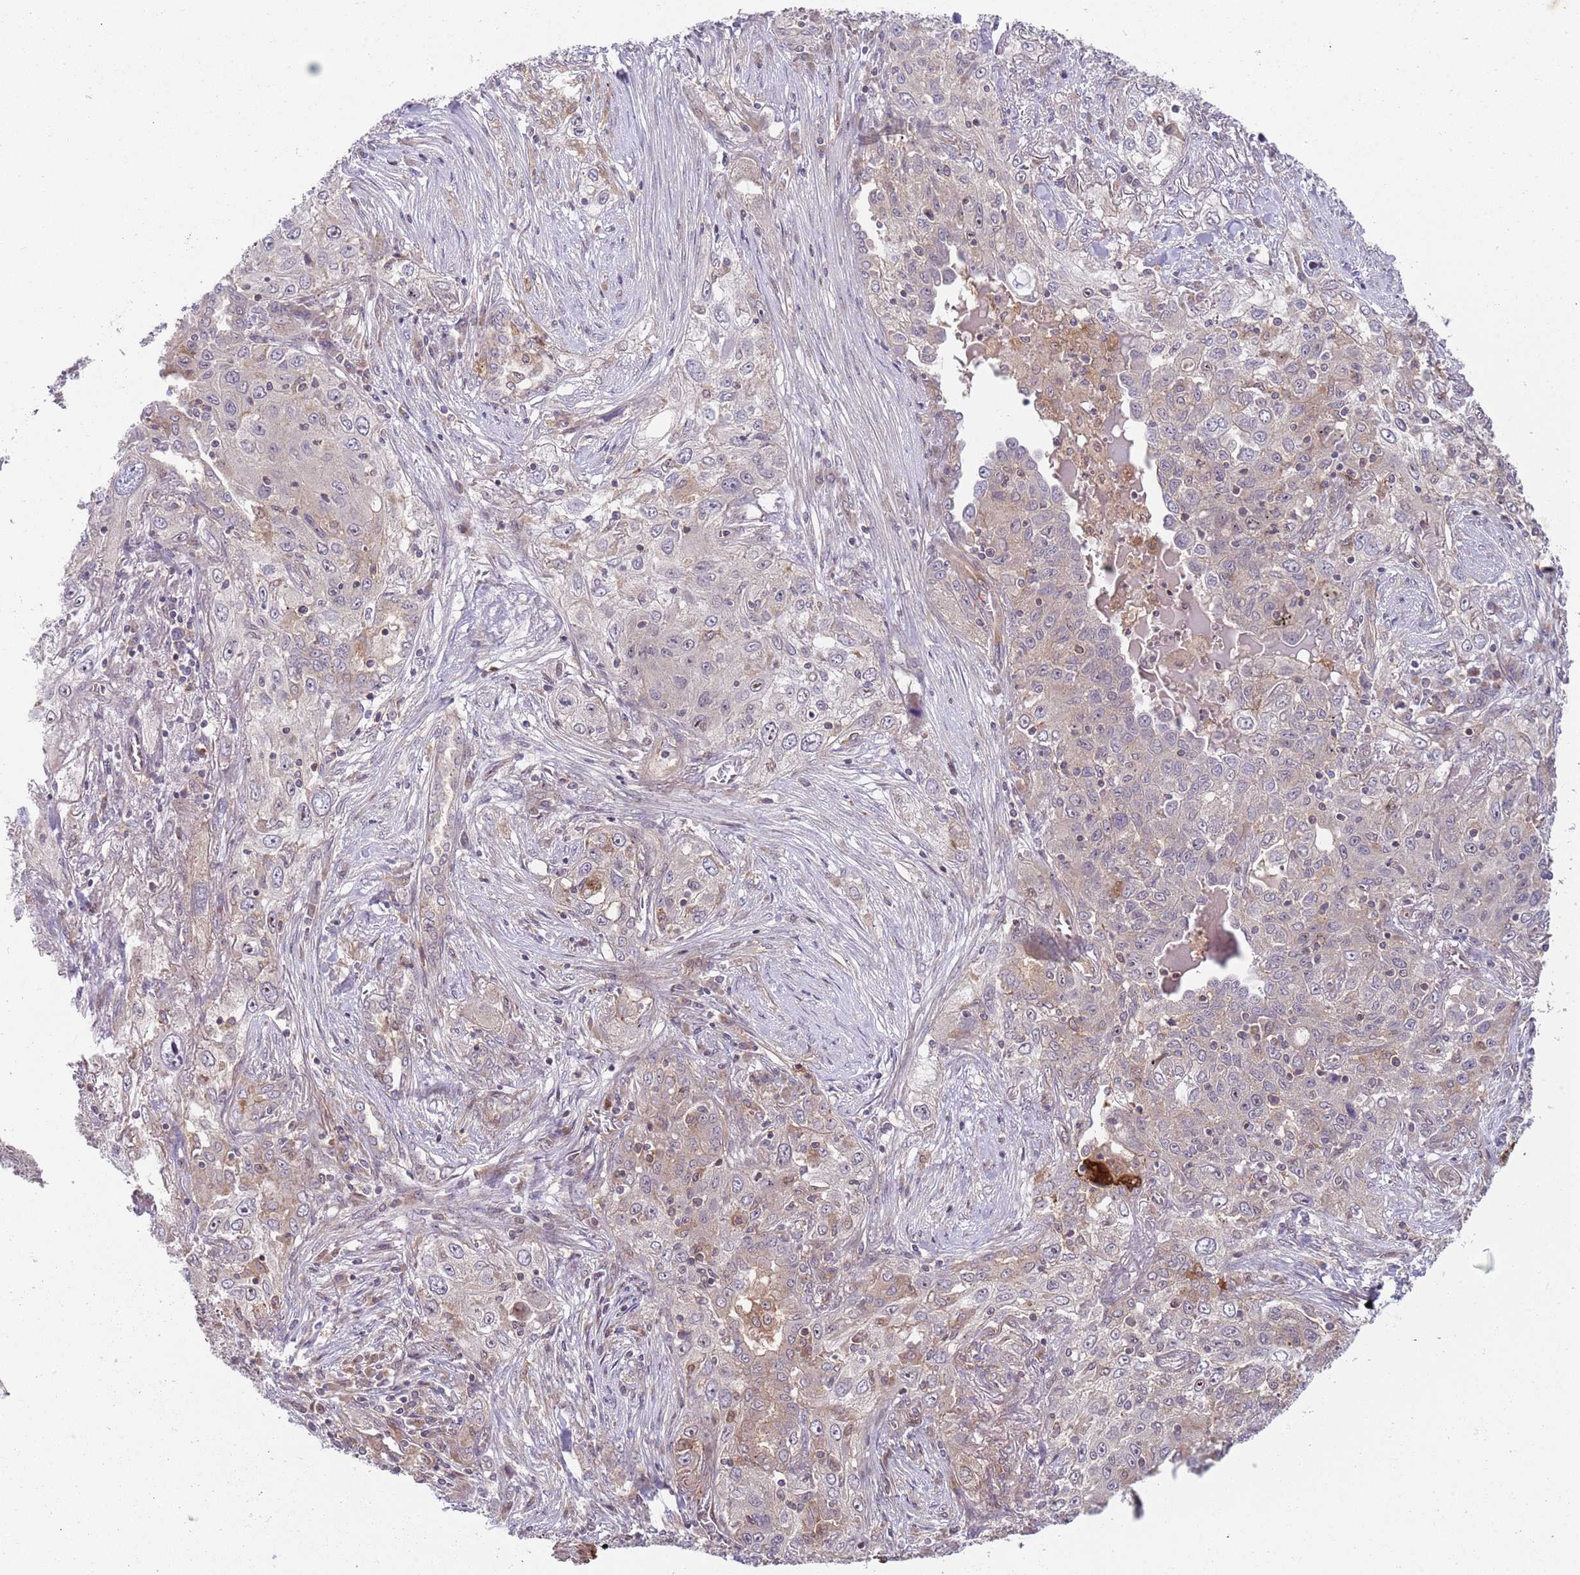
{"staining": {"intensity": "negative", "quantity": "none", "location": "none"}, "tissue": "lung cancer", "cell_type": "Tumor cells", "image_type": "cancer", "snomed": [{"axis": "morphology", "description": "Squamous cell carcinoma, NOS"}, {"axis": "topography", "description": "Lung"}], "caption": "Immunohistochemistry (IHC) histopathology image of neoplastic tissue: squamous cell carcinoma (lung) stained with DAB (3,3'-diaminobenzidine) shows no significant protein expression in tumor cells.", "gene": "GGA1", "patient": {"sex": "female", "age": 69}}